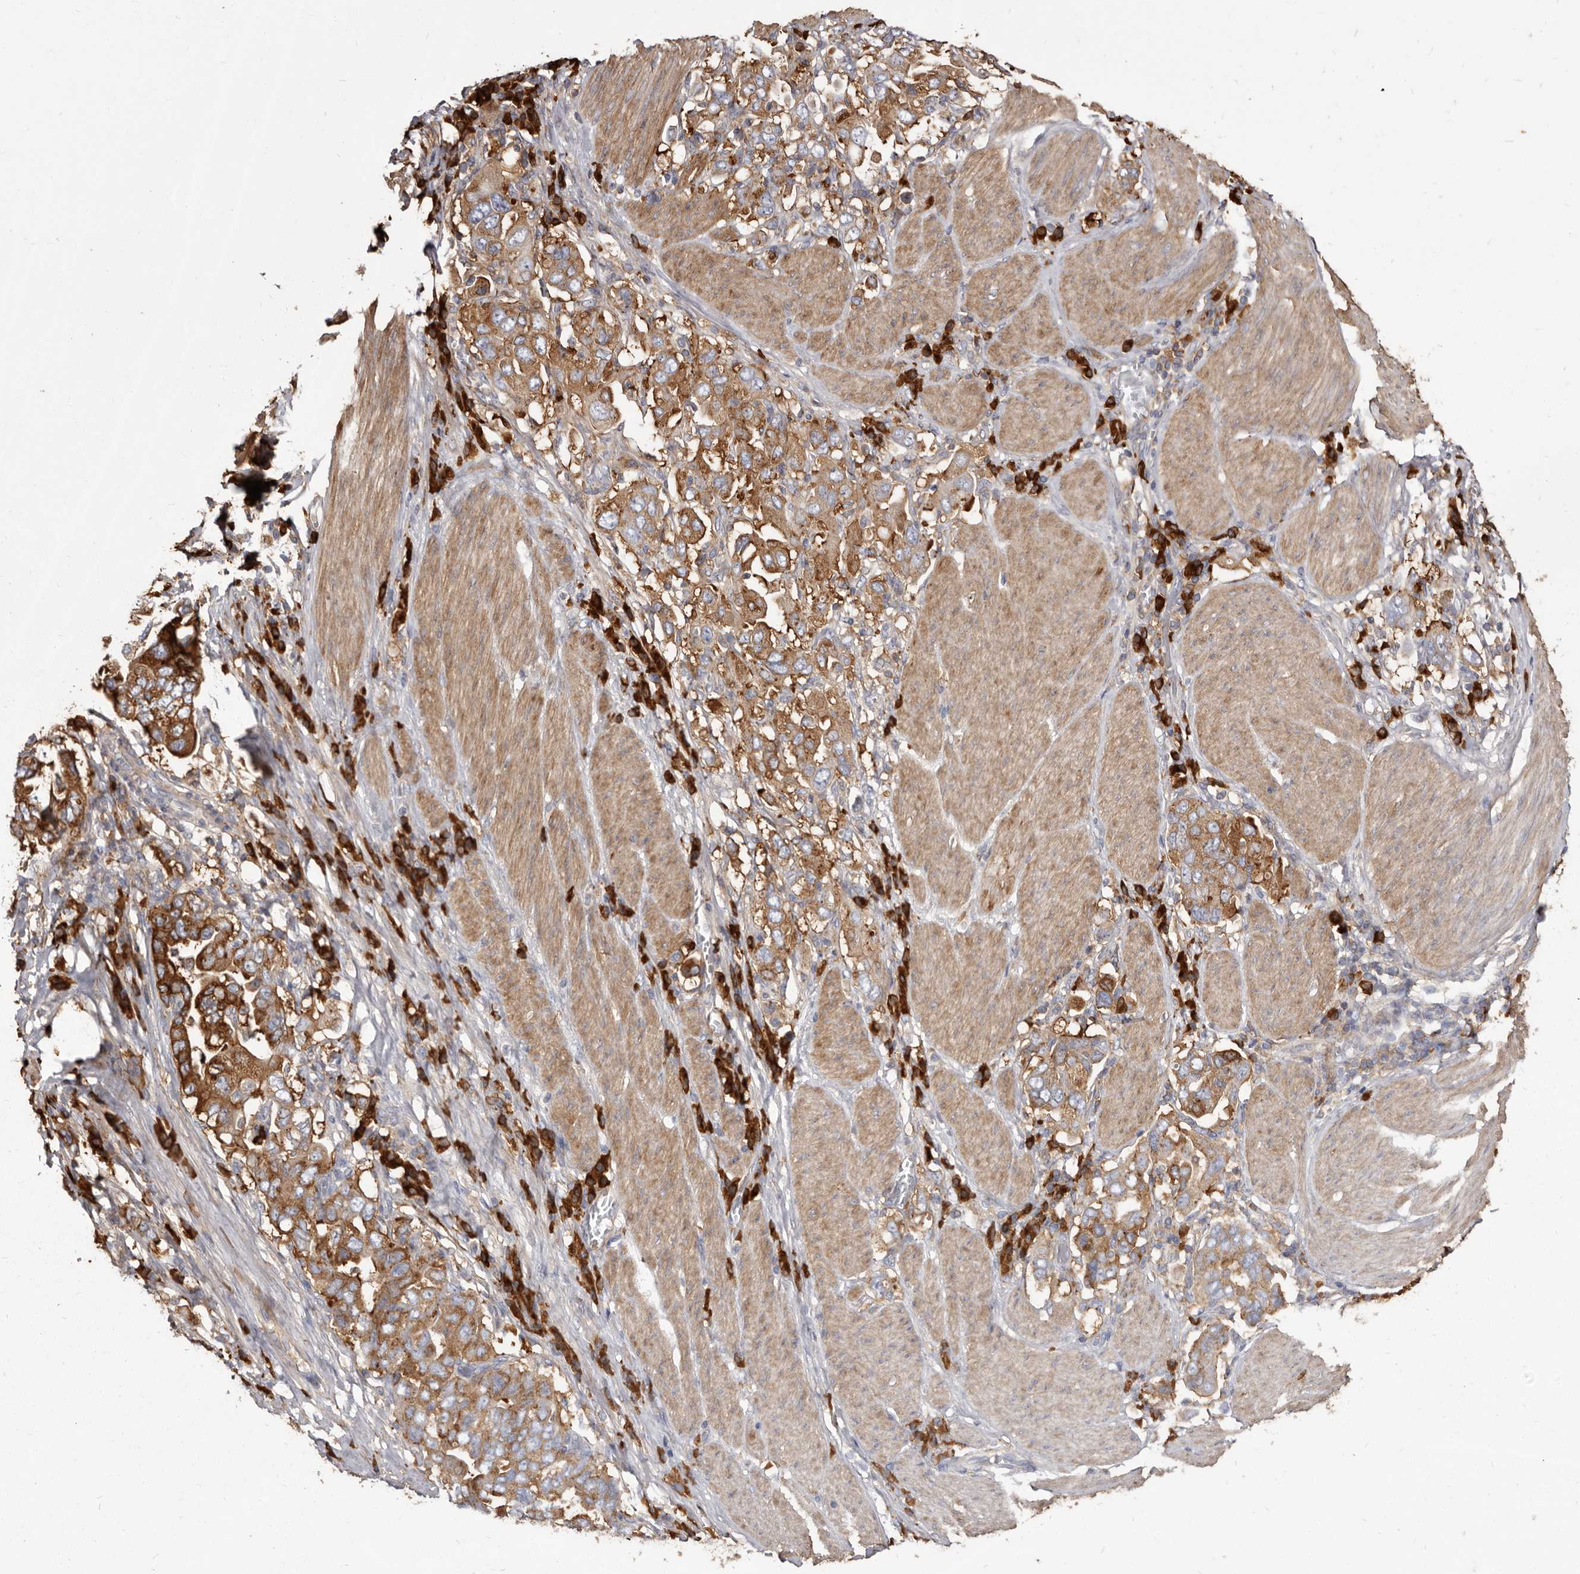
{"staining": {"intensity": "moderate", "quantity": ">75%", "location": "cytoplasmic/membranous"}, "tissue": "stomach cancer", "cell_type": "Tumor cells", "image_type": "cancer", "snomed": [{"axis": "morphology", "description": "Adenocarcinoma, NOS"}, {"axis": "topography", "description": "Stomach, upper"}], "caption": "DAB immunohistochemical staining of human stomach adenocarcinoma displays moderate cytoplasmic/membranous protein staining in approximately >75% of tumor cells.", "gene": "TPD52", "patient": {"sex": "male", "age": 62}}